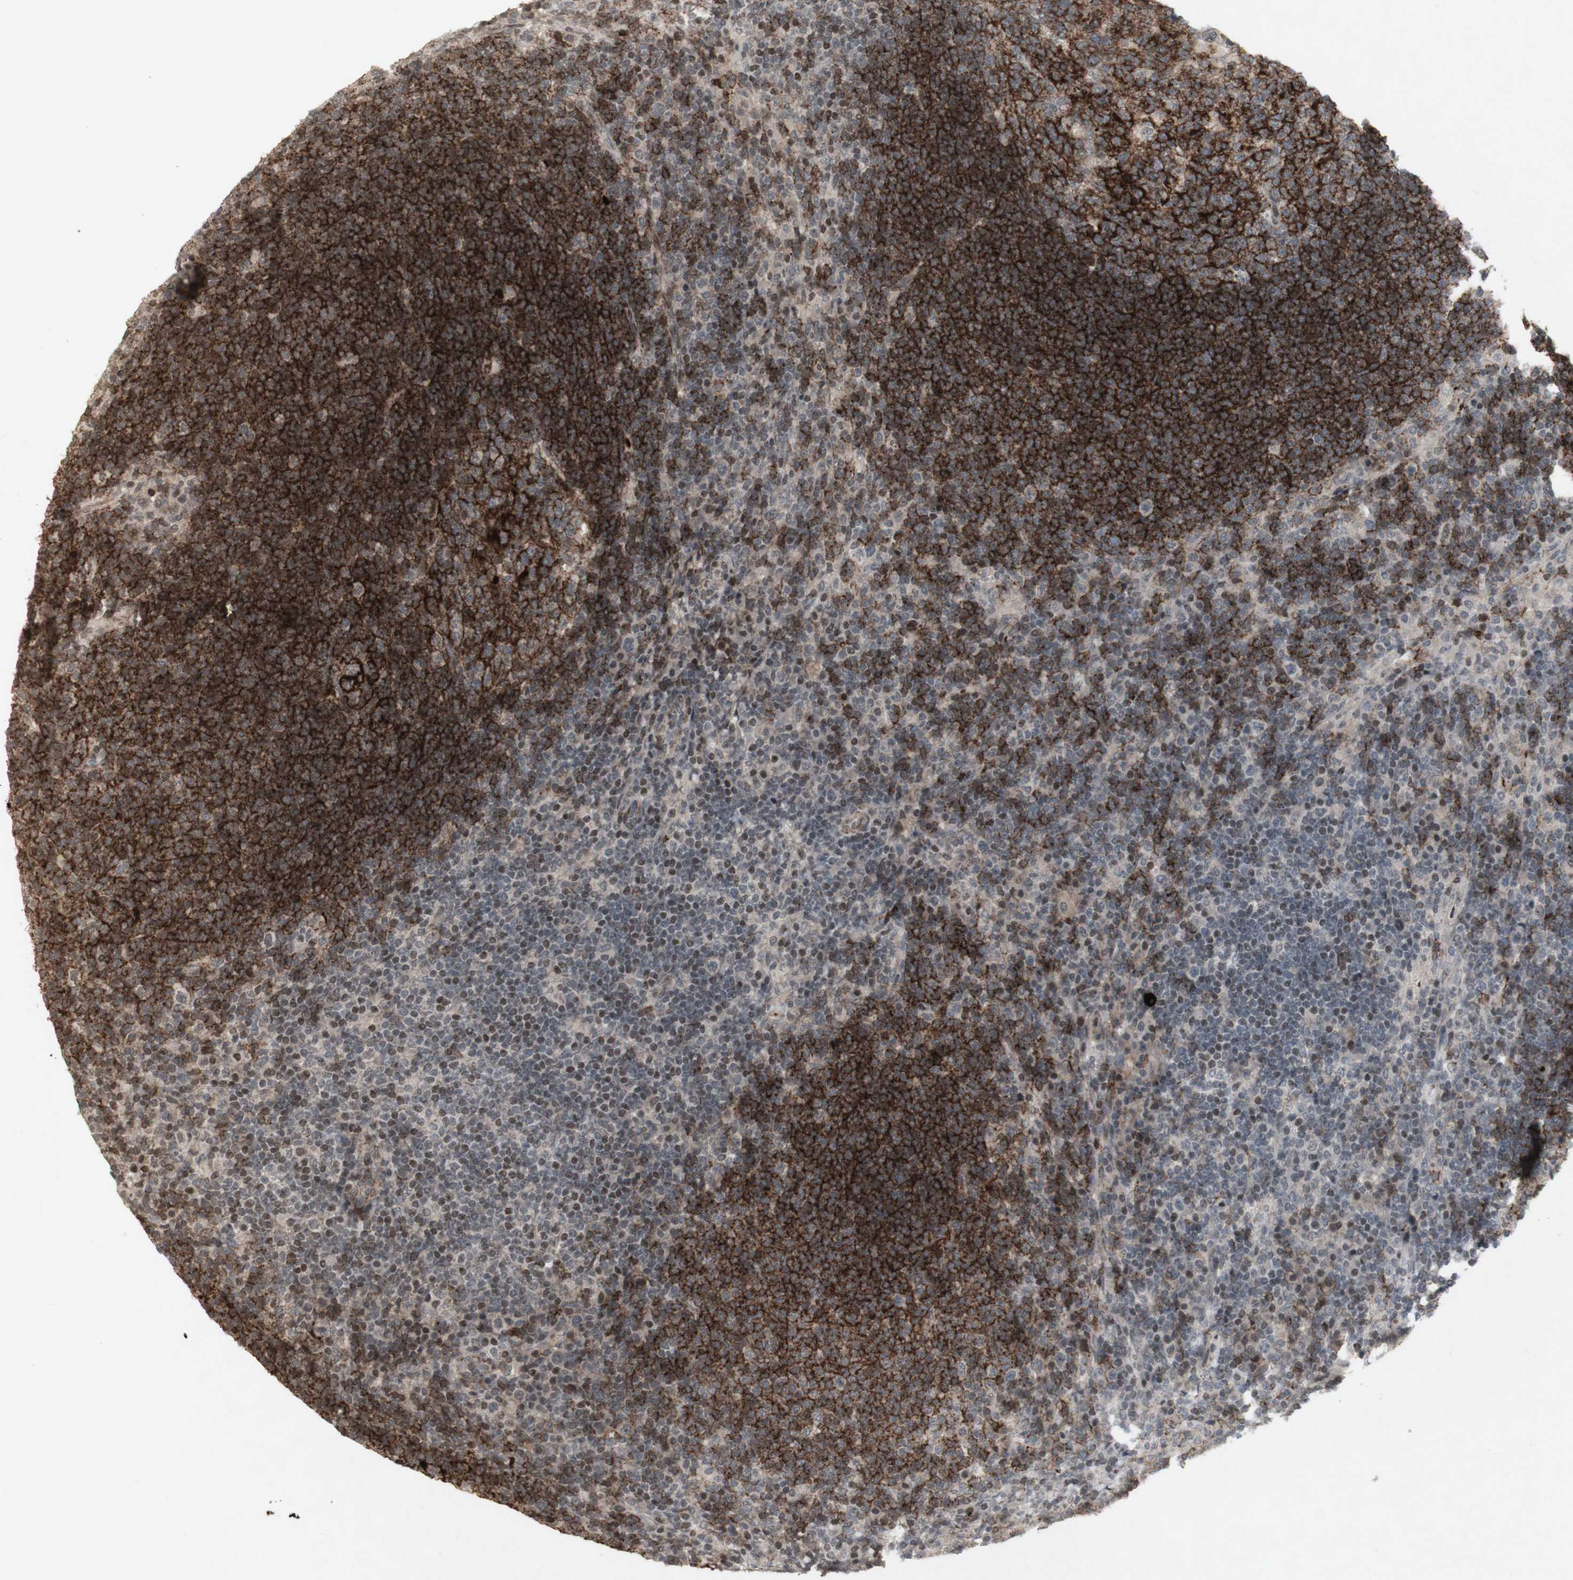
{"staining": {"intensity": "strong", "quantity": ">75%", "location": "cytoplasmic/membranous"}, "tissue": "lymph node", "cell_type": "Germinal center cells", "image_type": "normal", "snomed": [{"axis": "morphology", "description": "Normal tissue, NOS"}, {"axis": "topography", "description": "Lymph node"}], "caption": "Benign lymph node demonstrates strong cytoplasmic/membranous staining in about >75% of germinal center cells (Brightfield microscopy of DAB IHC at high magnification)..", "gene": "PLXNA1", "patient": {"sex": "female", "age": 53}}